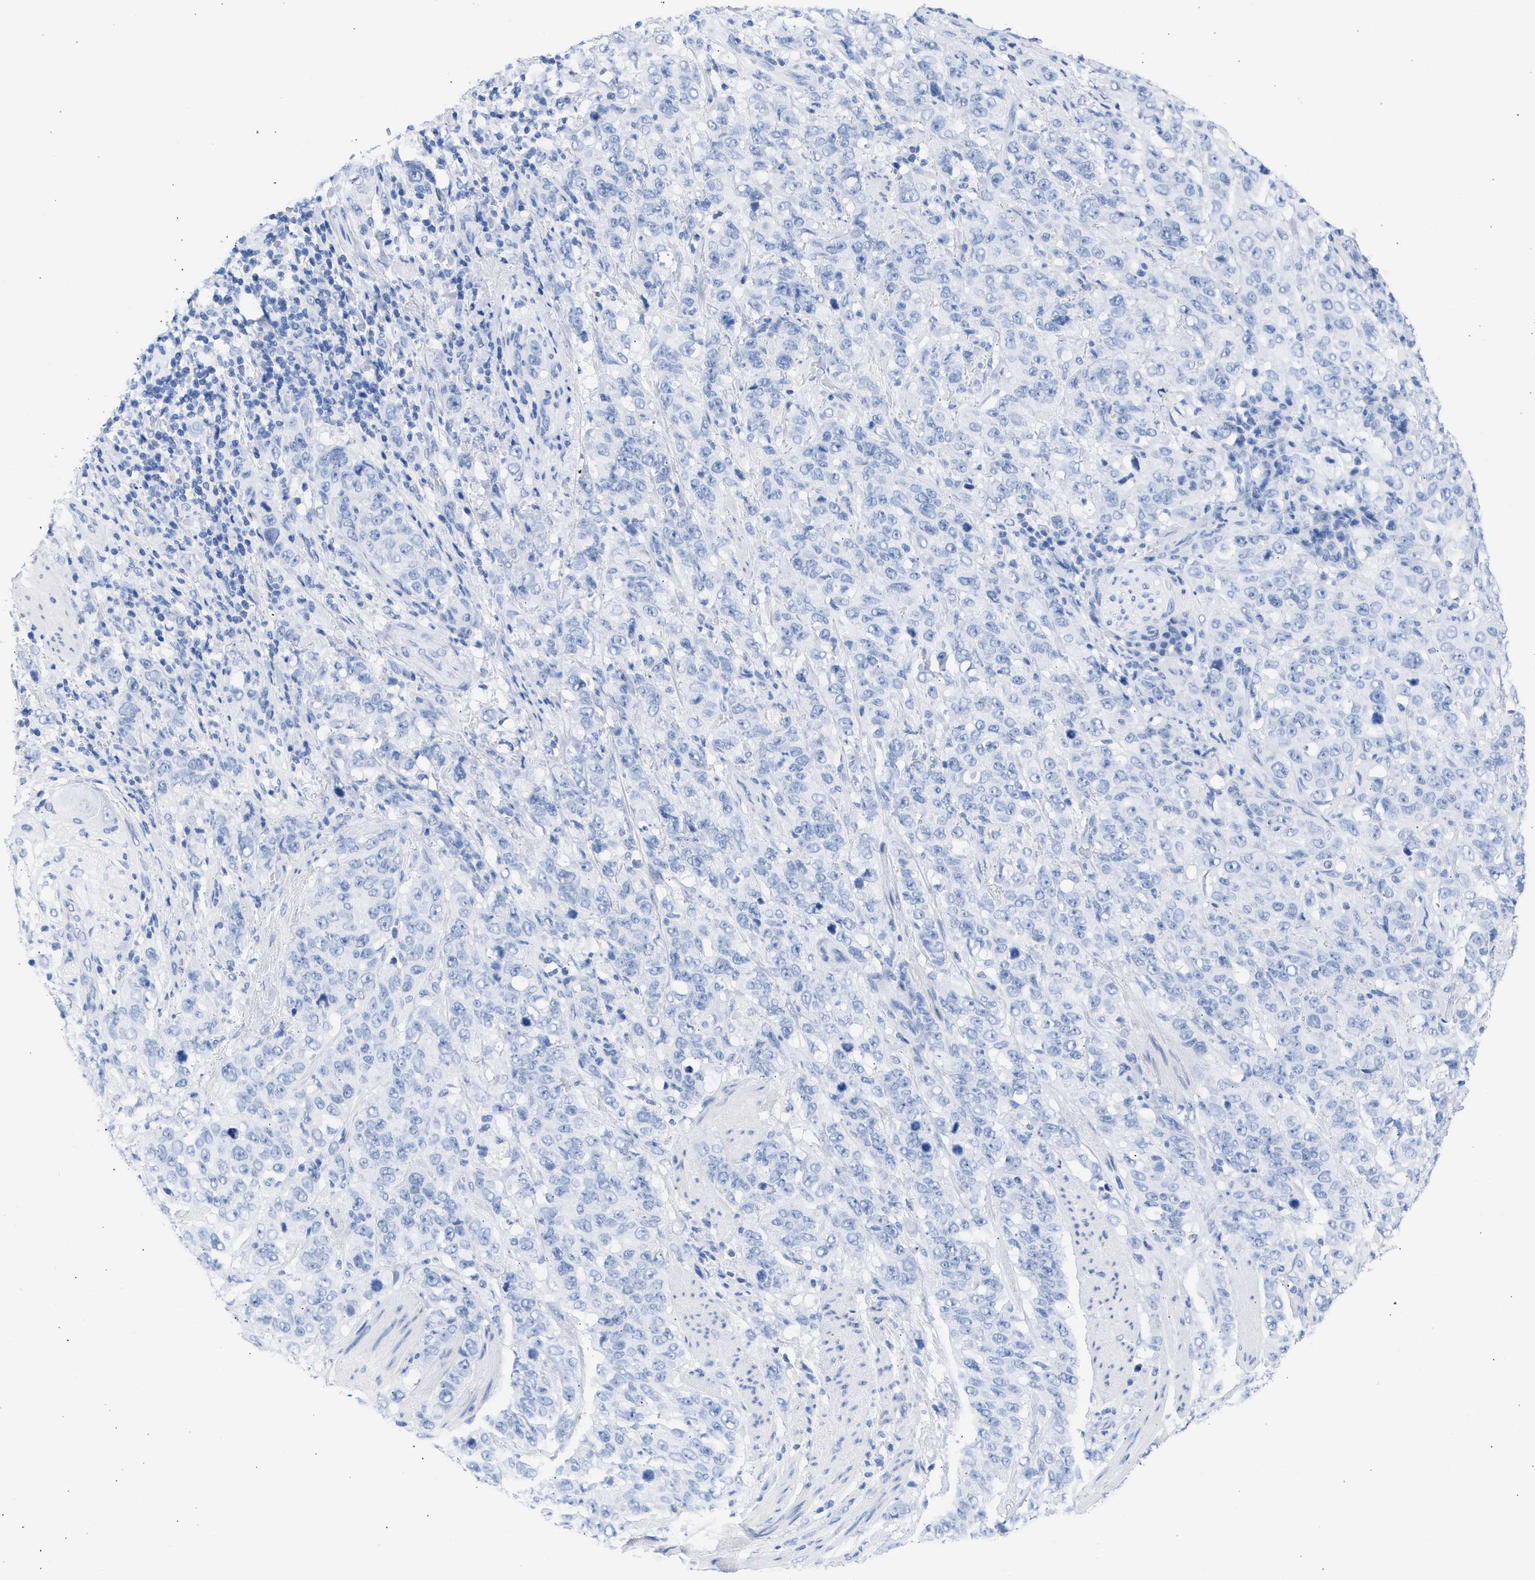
{"staining": {"intensity": "negative", "quantity": "none", "location": "none"}, "tissue": "stomach cancer", "cell_type": "Tumor cells", "image_type": "cancer", "snomed": [{"axis": "morphology", "description": "Adenocarcinoma, NOS"}, {"axis": "topography", "description": "Stomach"}], "caption": "There is no significant staining in tumor cells of stomach cancer (adenocarcinoma).", "gene": "RSPH1", "patient": {"sex": "male", "age": 48}}